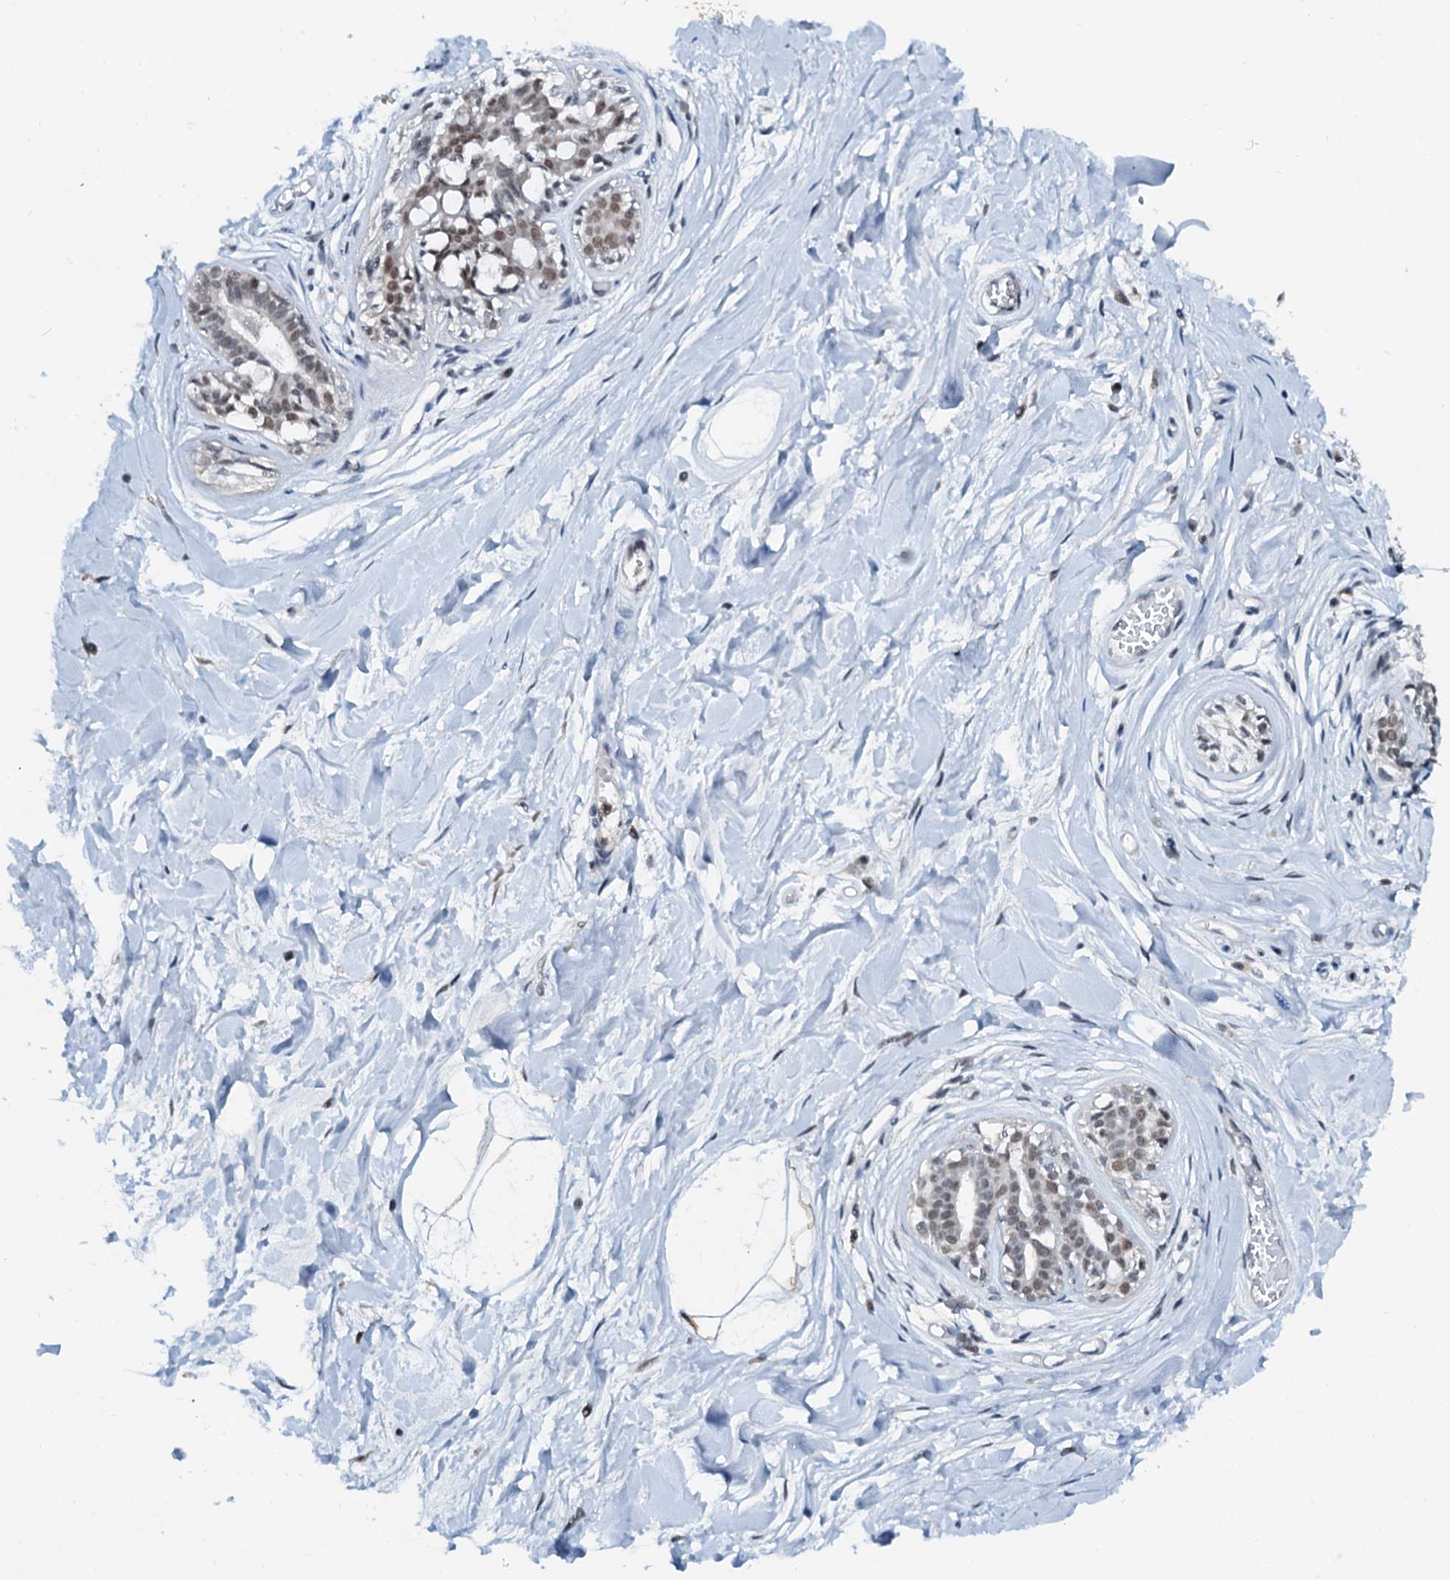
{"staining": {"intensity": "negative", "quantity": "none", "location": "none"}, "tissue": "breast", "cell_type": "Adipocytes", "image_type": "normal", "snomed": [{"axis": "morphology", "description": "Normal tissue, NOS"}, {"axis": "topography", "description": "Breast"}], "caption": "An immunohistochemistry (IHC) image of benign breast is shown. There is no staining in adipocytes of breast. (Stains: DAB immunohistochemistry with hematoxylin counter stain, Microscopy: brightfield microscopy at high magnification).", "gene": "SNRPD1", "patient": {"sex": "female", "age": 45}}